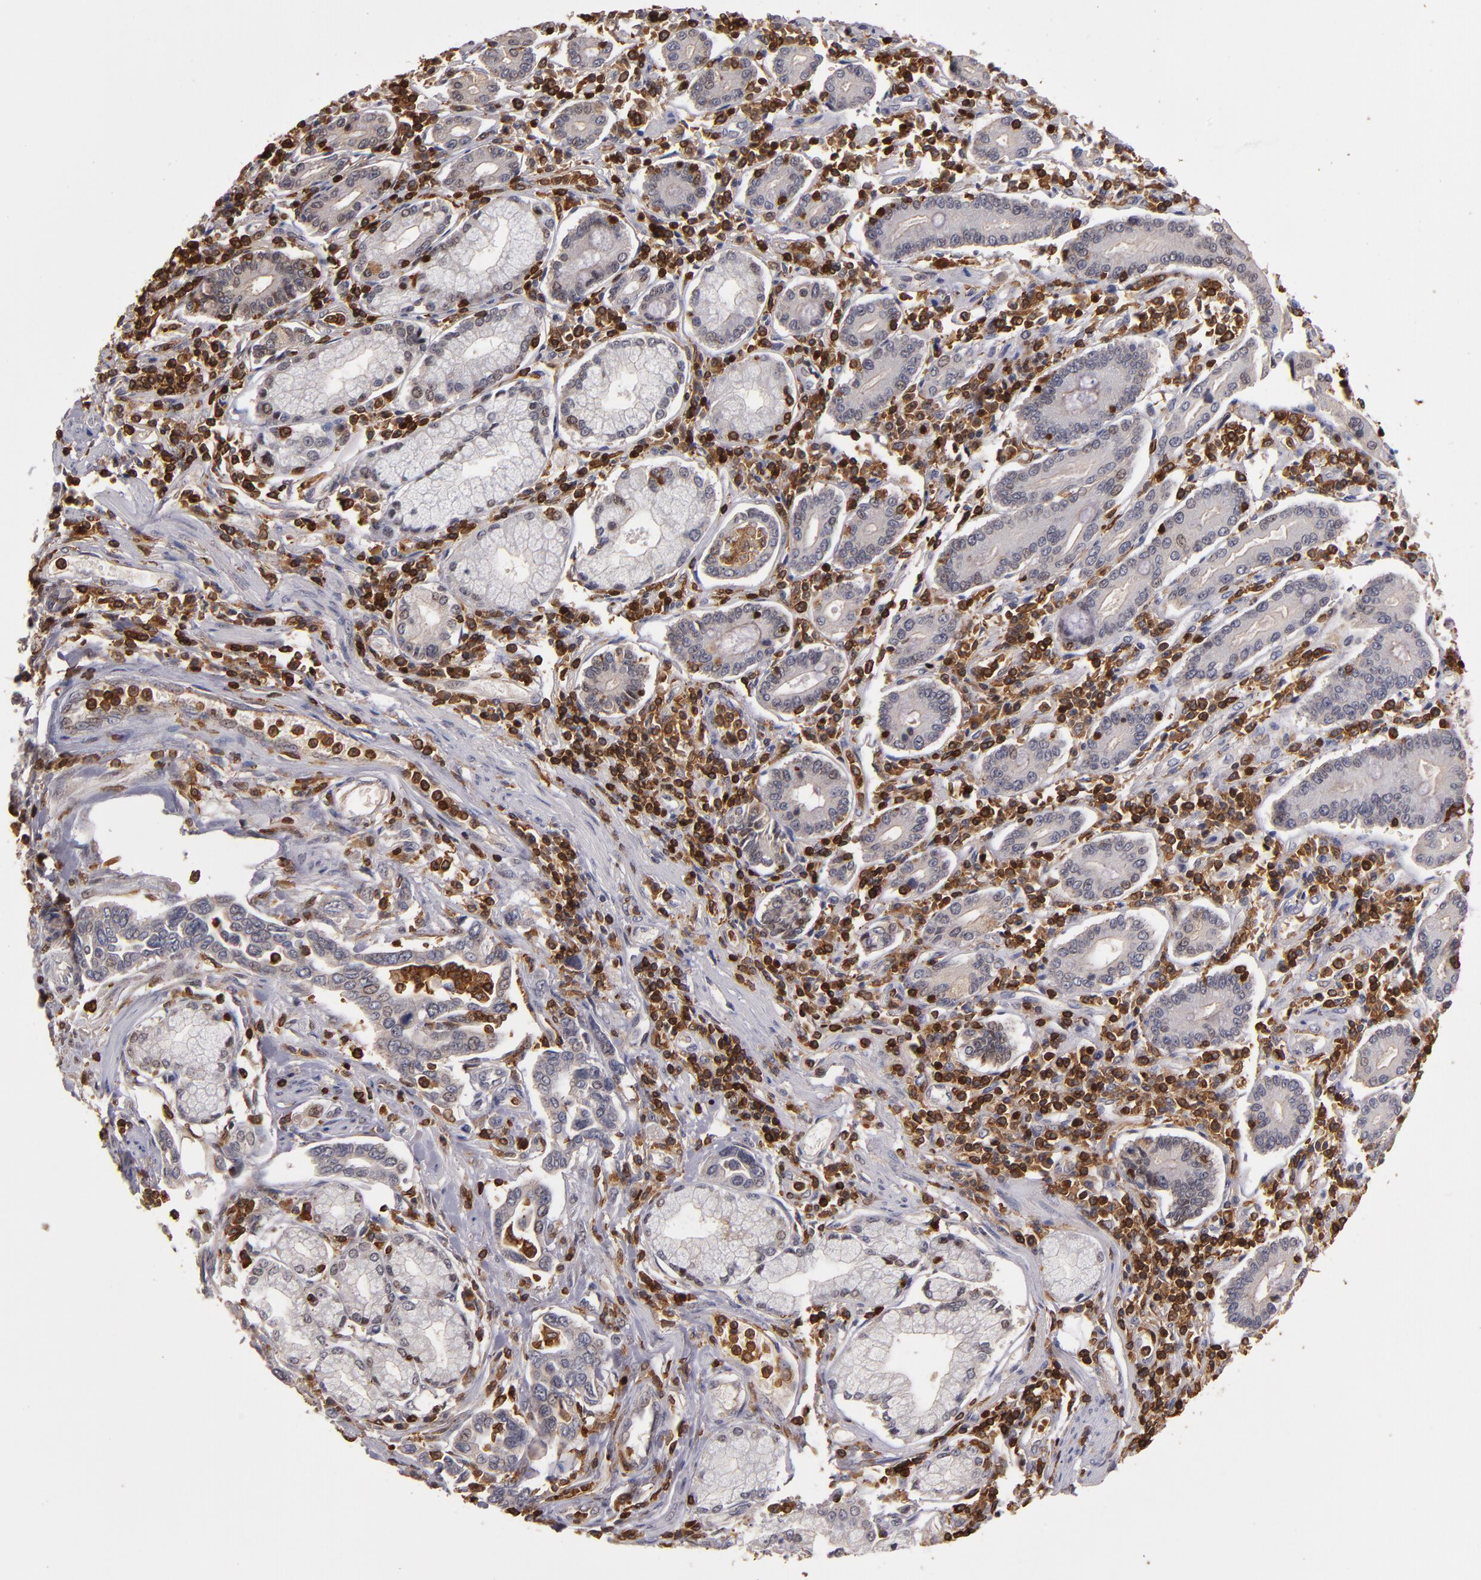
{"staining": {"intensity": "weak", "quantity": "25%-75%", "location": "cytoplasmic/membranous,nuclear"}, "tissue": "pancreatic cancer", "cell_type": "Tumor cells", "image_type": "cancer", "snomed": [{"axis": "morphology", "description": "Adenocarcinoma, NOS"}, {"axis": "topography", "description": "Pancreas"}], "caption": "A low amount of weak cytoplasmic/membranous and nuclear expression is present in about 25%-75% of tumor cells in adenocarcinoma (pancreatic) tissue. (Brightfield microscopy of DAB IHC at high magnification).", "gene": "WAS", "patient": {"sex": "female", "age": 57}}